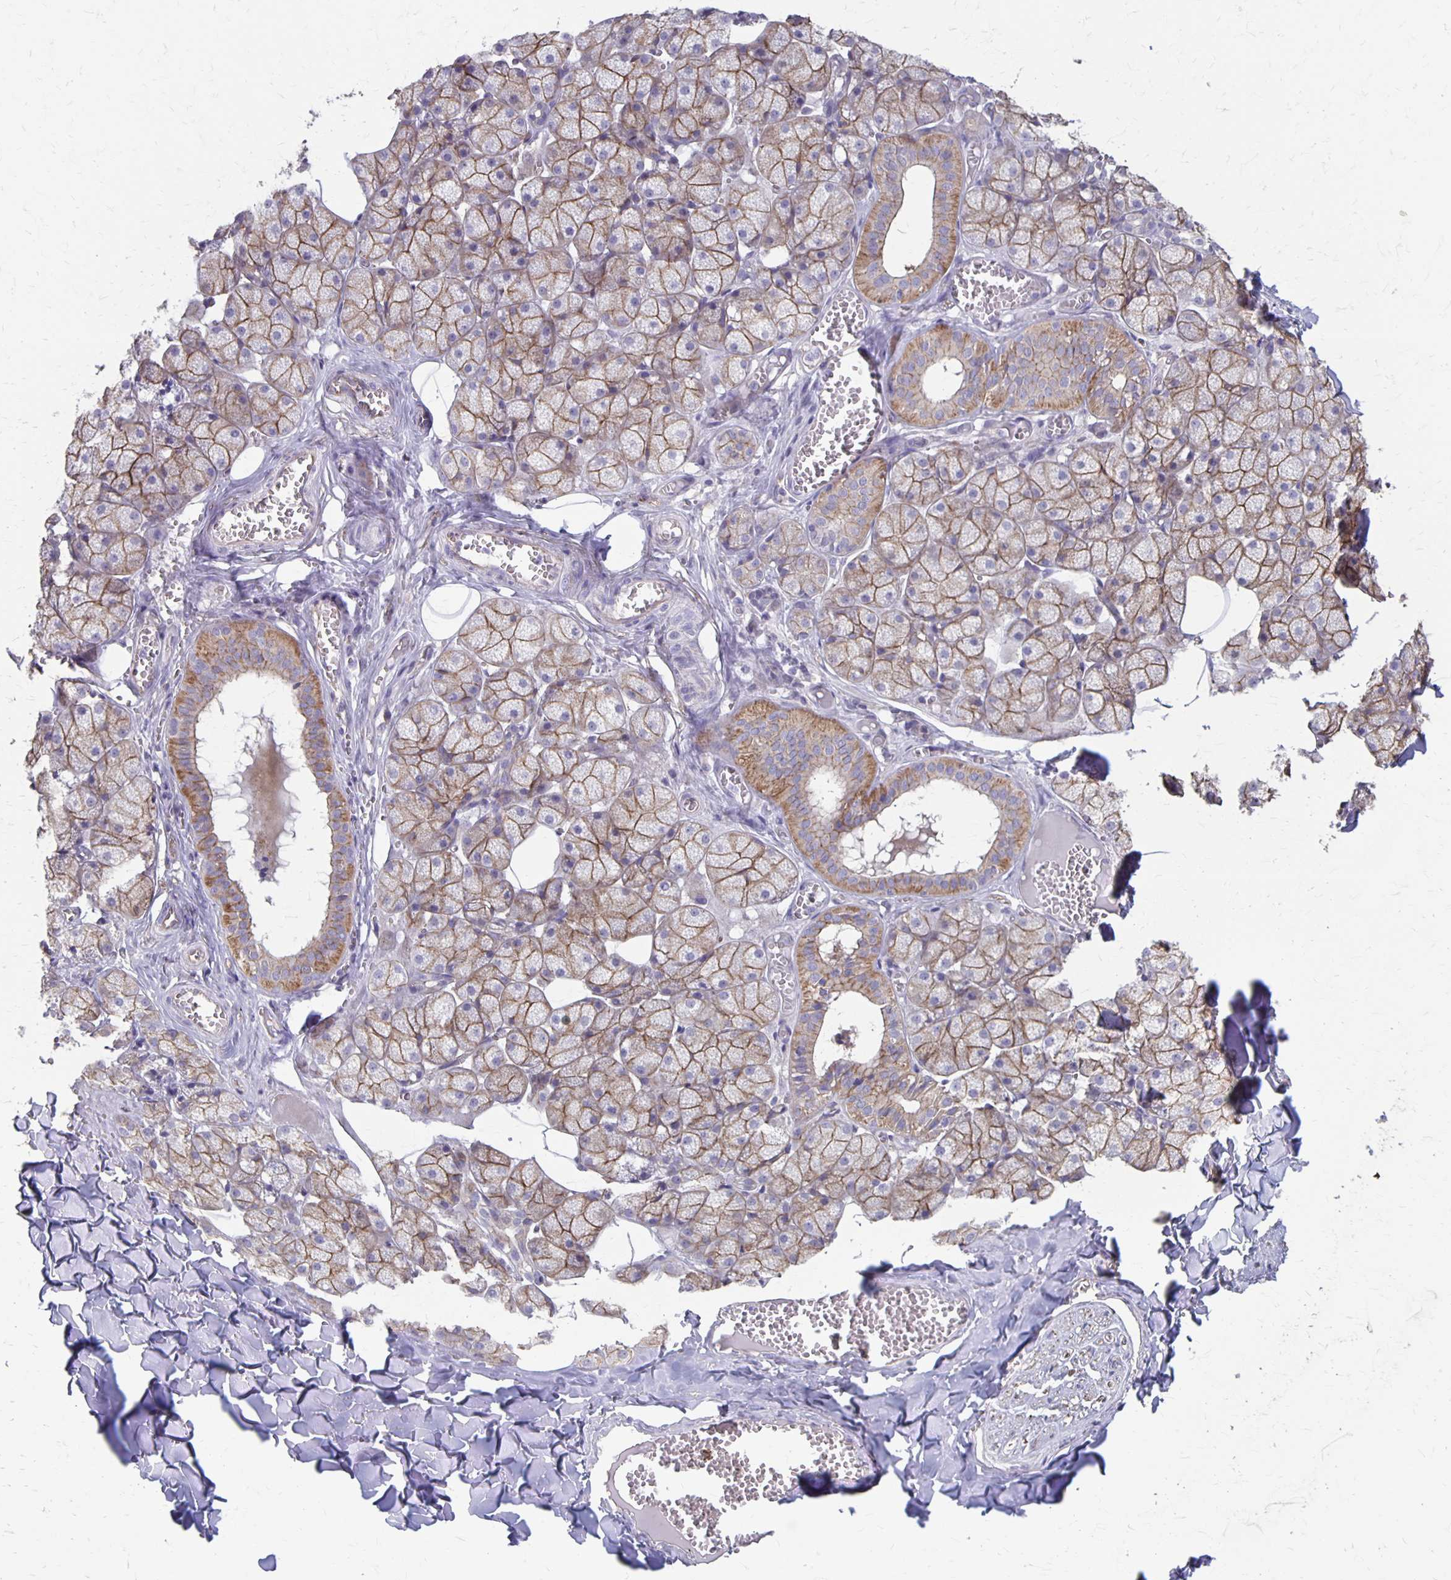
{"staining": {"intensity": "moderate", "quantity": ">75%", "location": "cytoplasmic/membranous"}, "tissue": "salivary gland", "cell_type": "Glandular cells", "image_type": "normal", "snomed": [{"axis": "morphology", "description": "Normal tissue, NOS"}, {"axis": "topography", "description": "Salivary gland"}, {"axis": "topography", "description": "Peripheral nerve tissue"}], "caption": "Immunohistochemical staining of benign salivary gland shows medium levels of moderate cytoplasmic/membranous positivity in approximately >75% of glandular cells. (brown staining indicates protein expression, while blue staining denotes nuclei).", "gene": "PPP1R3E", "patient": {"sex": "male", "age": 38}}